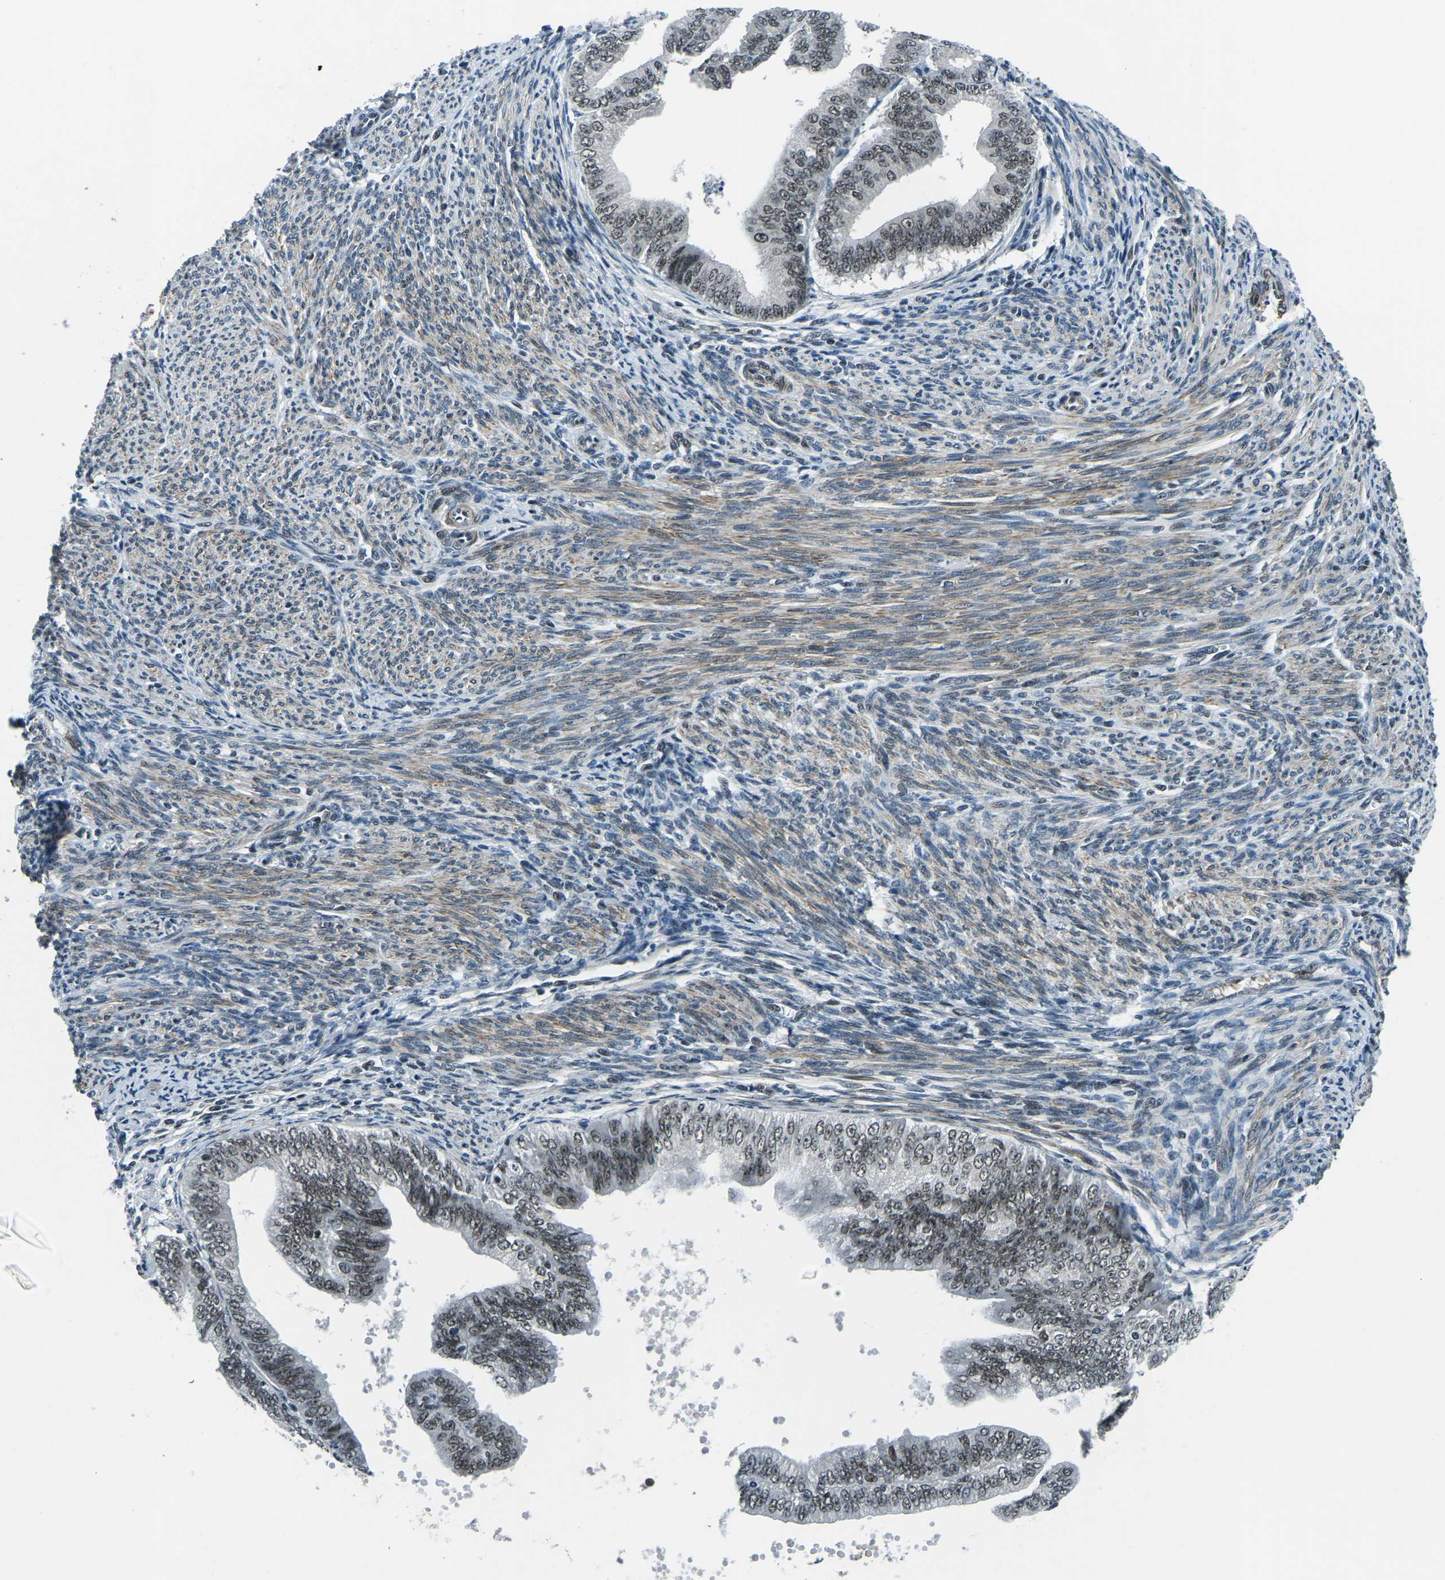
{"staining": {"intensity": "weak", "quantity": "25%-75%", "location": "nuclear"}, "tissue": "endometrial cancer", "cell_type": "Tumor cells", "image_type": "cancer", "snomed": [{"axis": "morphology", "description": "Adenocarcinoma, NOS"}, {"axis": "topography", "description": "Endometrium"}], "caption": "Tumor cells demonstrate weak nuclear positivity in approximately 25%-75% of cells in endometrial cancer.", "gene": "PRCC", "patient": {"sex": "female", "age": 63}}